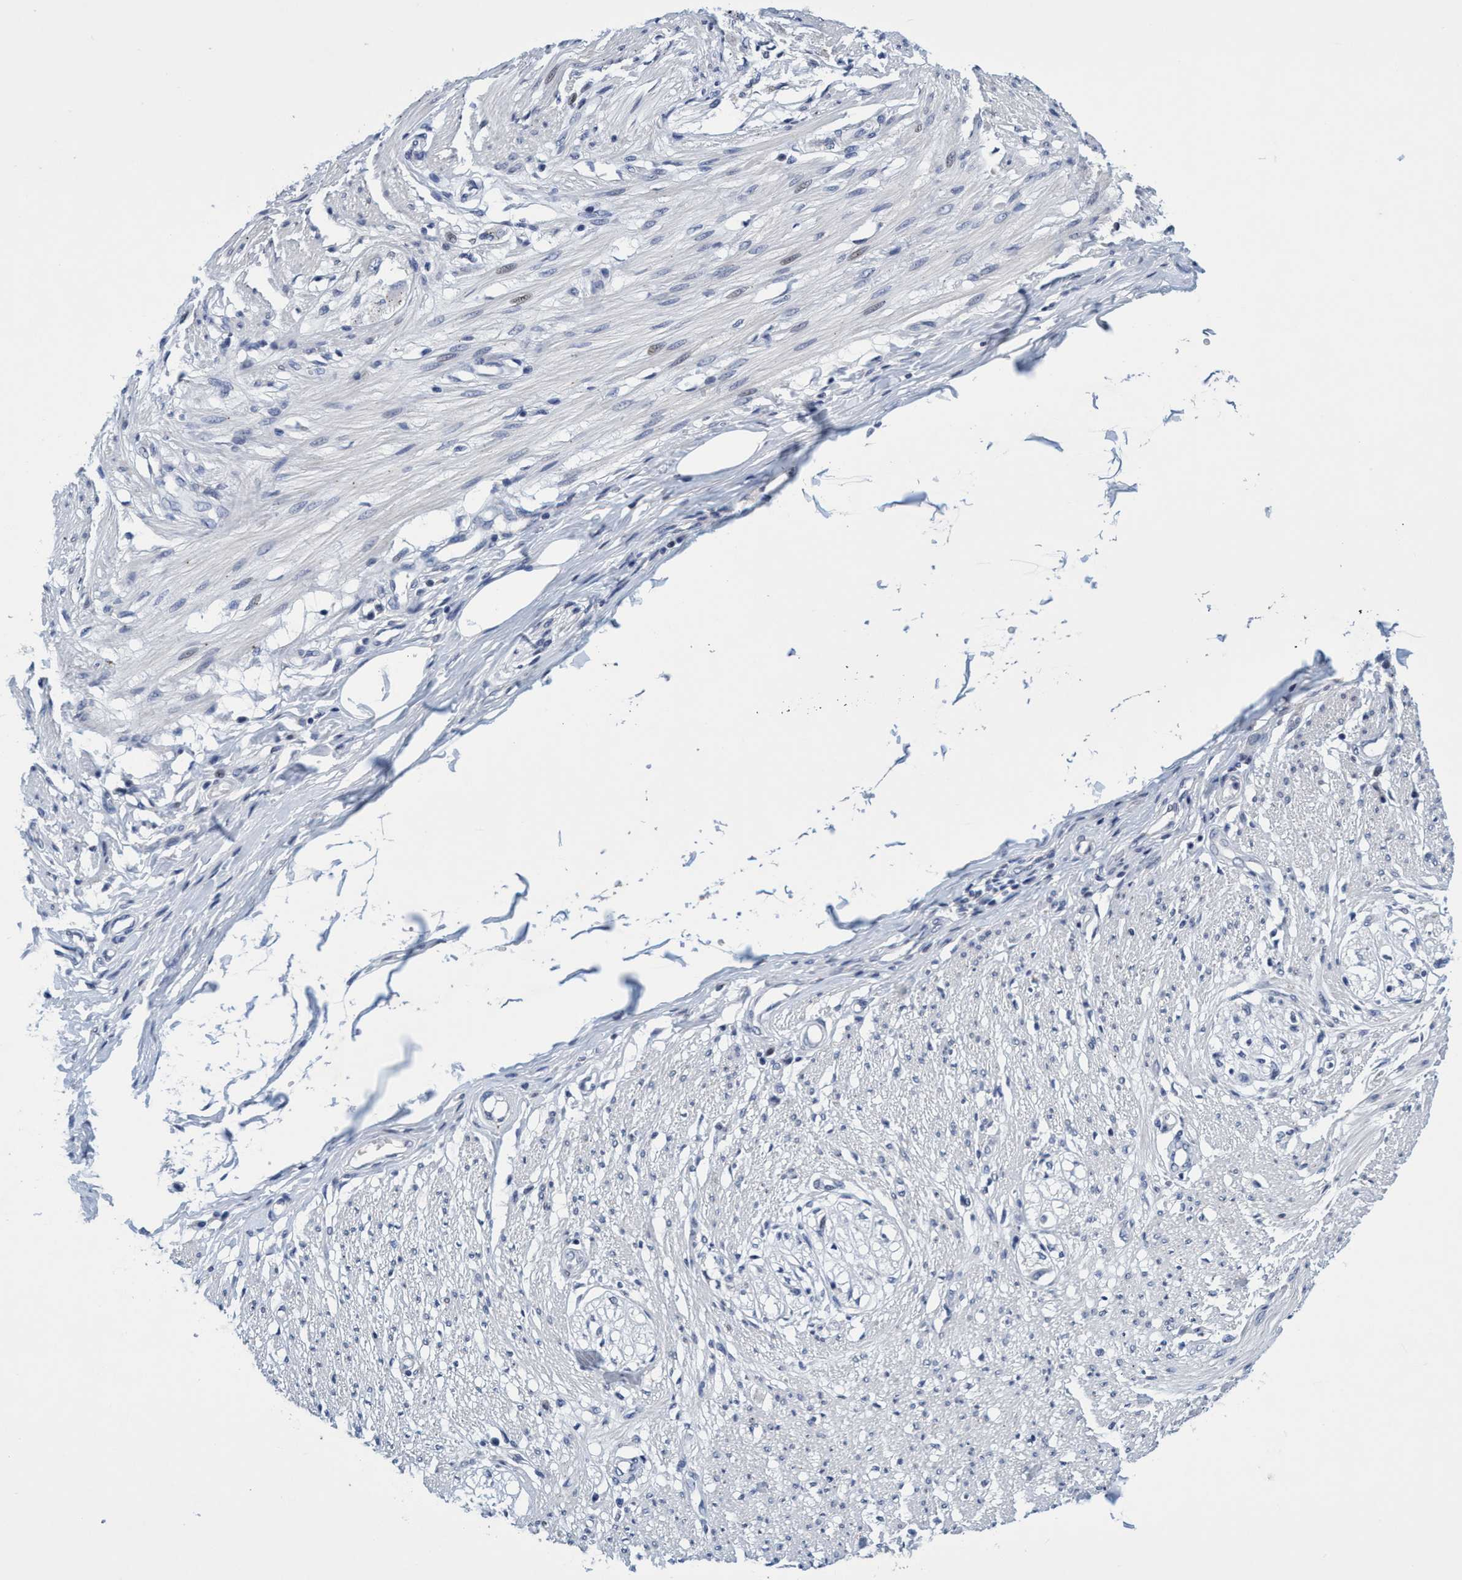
{"staining": {"intensity": "weak", "quantity": "25%-75%", "location": "cytoplasmic/membranous"}, "tissue": "smooth muscle", "cell_type": "Smooth muscle cells", "image_type": "normal", "snomed": [{"axis": "morphology", "description": "Normal tissue, NOS"}, {"axis": "morphology", "description": "Adenocarcinoma, NOS"}, {"axis": "topography", "description": "Colon"}, {"axis": "topography", "description": "Peripheral nerve tissue"}], "caption": "This image exhibits benign smooth muscle stained with immunohistochemistry (IHC) to label a protein in brown. The cytoplasmic/membranous of smooth muscle cells show weak positivity for the protein. Nuclei are counter-stained blue.", "gene": "GRB14", "patient": {"sex": "male", "age": 14}}